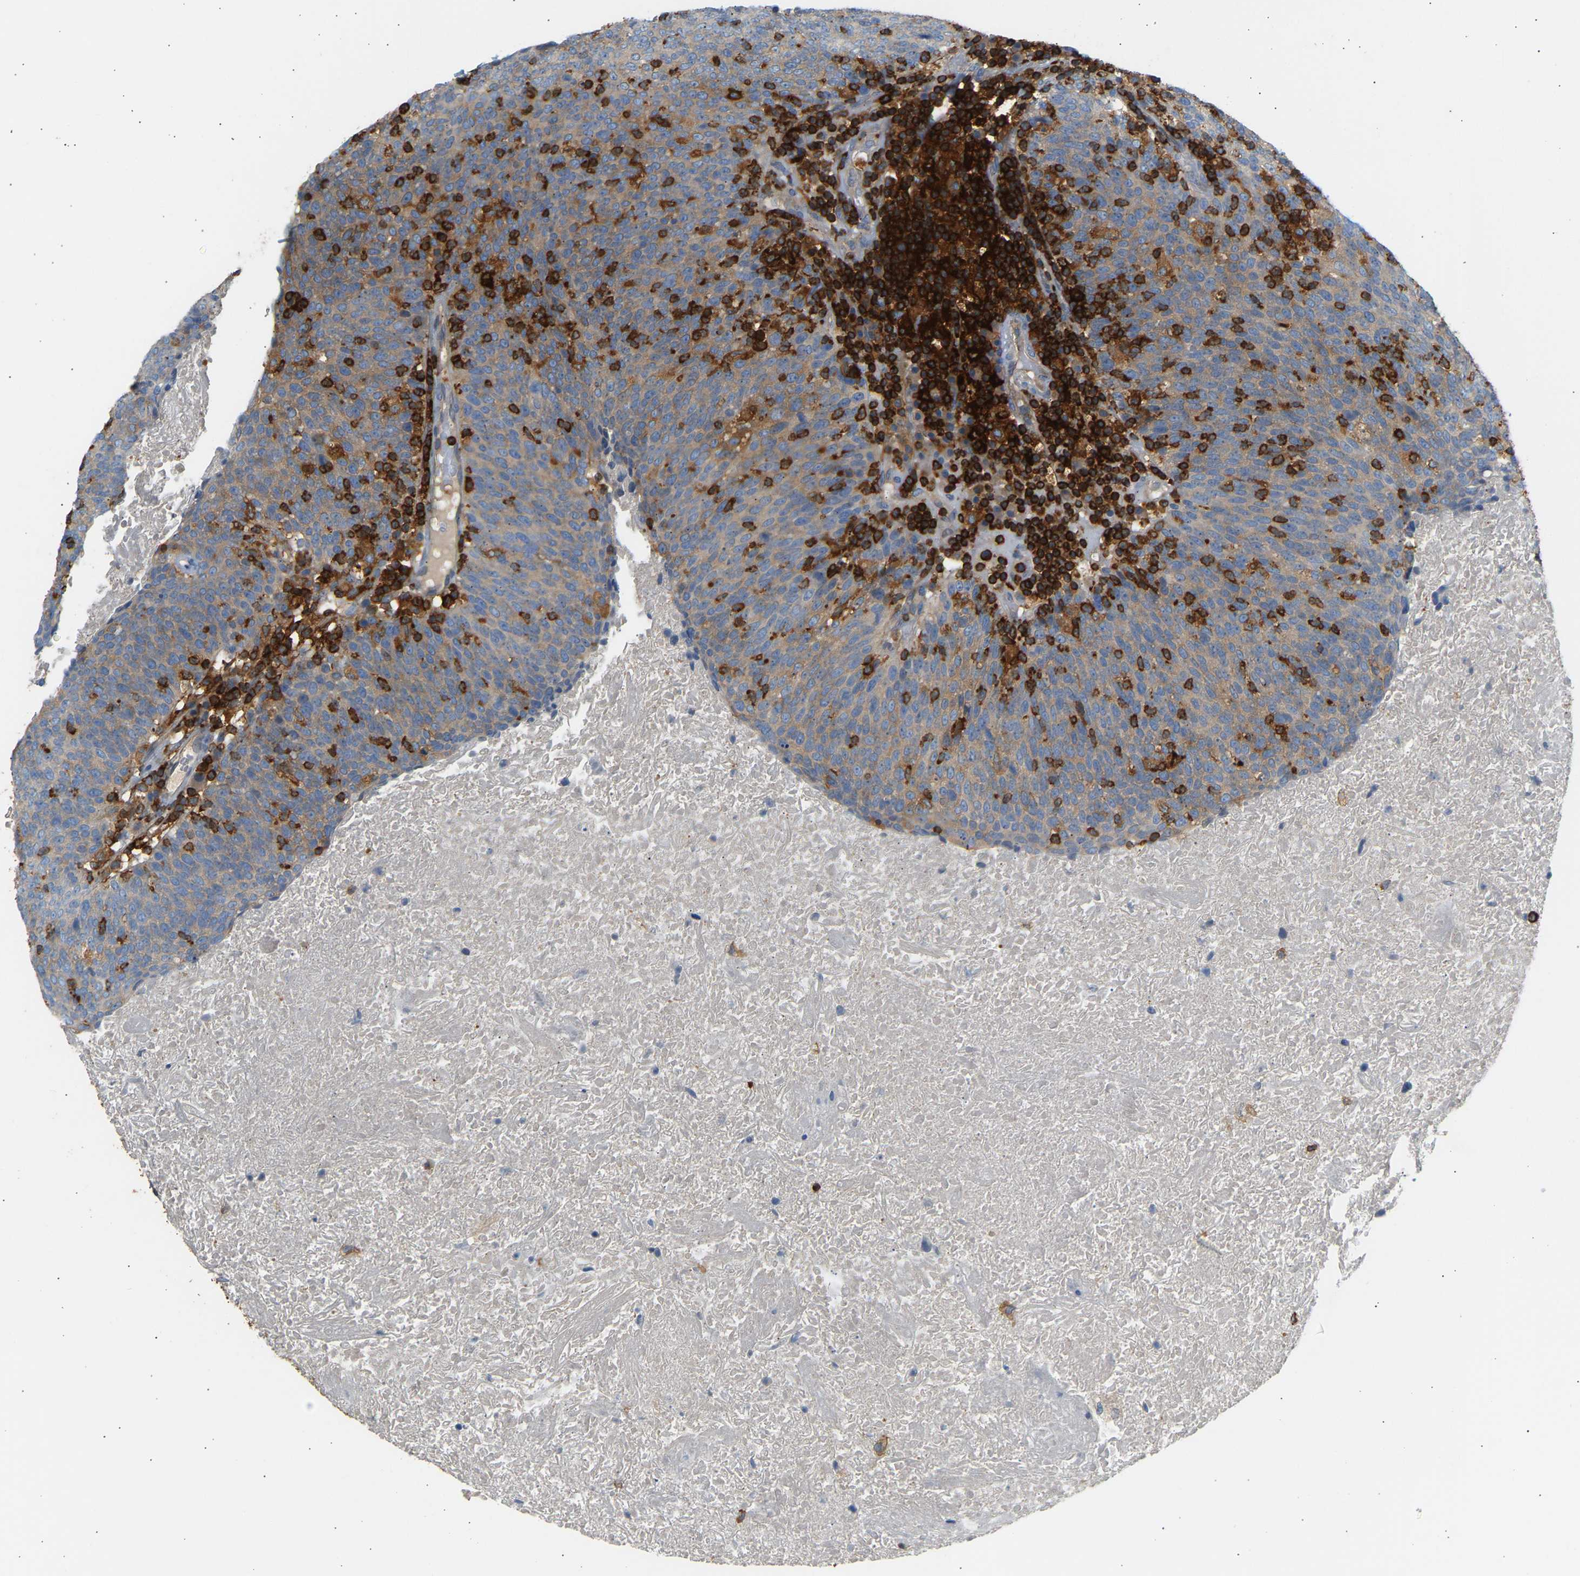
{"staining": {"intensity": "weak", "quantity": ">75%", "location": "cytoplasmic/membranous"}, "tissue": "head and neck cancer", "cell_type": "Tumor cells", "image_type": "cancer", "snomed": [{"axis": "morphology", "description": "Squamous cell carcinoma, NOS"}, {"axis": "morphology", "description": "Squamous cell carcinoma, metastatic, NOS"}, {"axis": "topography", "description": "Lymph node"}, {"axis": "topography", "description": "Head-Neck"}], "caption": "A brown stain labels weak cytoplasmic/membranous positivity of a protein in head and neck cancer (squamous cell carcinoma) tumor cells.", "gene": "FNBP1", "patient": {"sex": "male", "age": 62}}